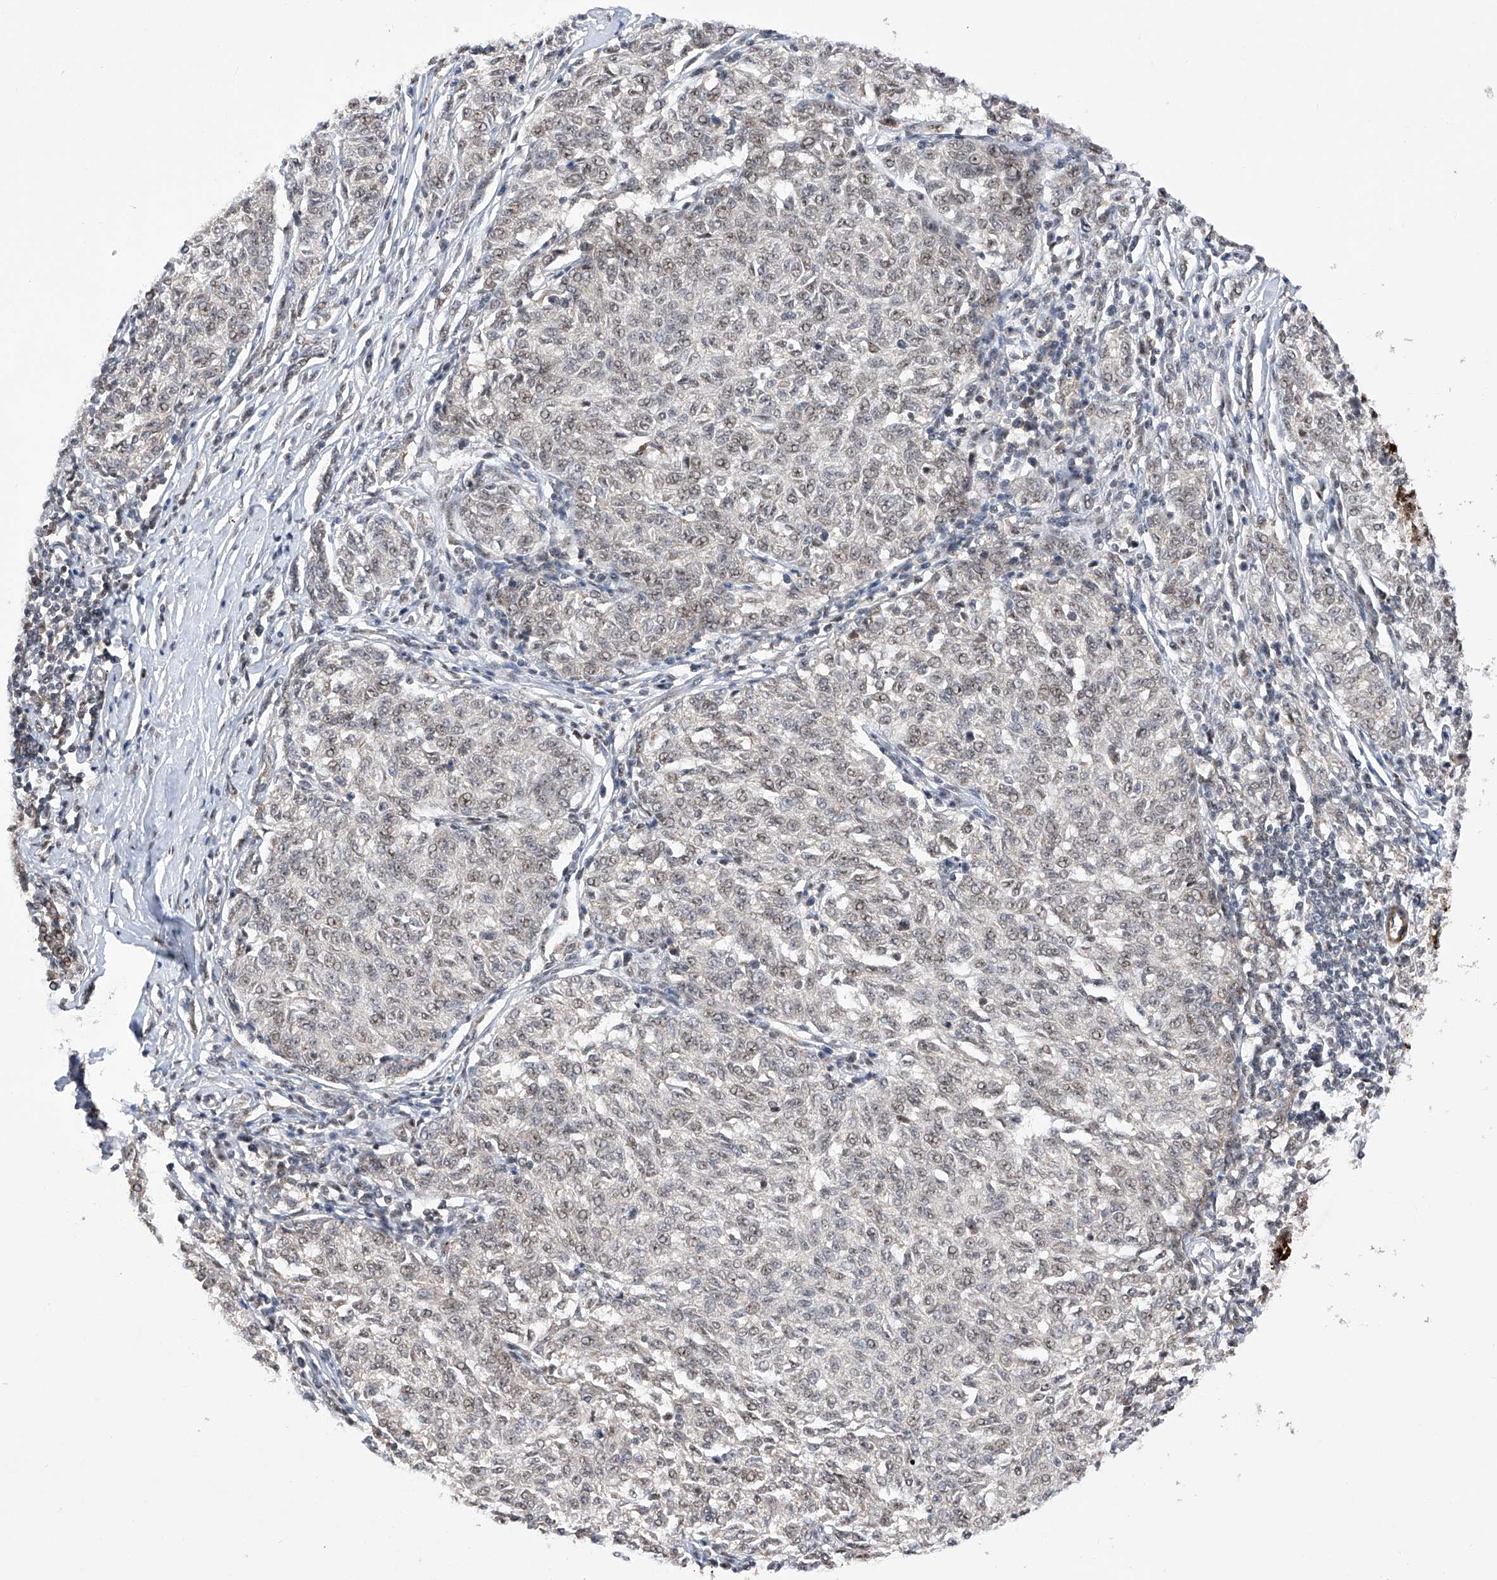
{"staining": {"intensity": "weak", "quantity": "<25%", "location": "nuclear"}, "tissue": "melanoma", "cell_type": "Tumor cells", "image_type": "cancer", "snomed": [{"axis": "morphology", "description": "Malignant melanoma, NOS"}, {"axis": "topography", "description": "Skin"}], "caption": "Histopathology image shows no significant protein positivity in tumor cells of melanoma.", "gene": "NFATC4", "patient": {"sex": "female", "age": 72}}